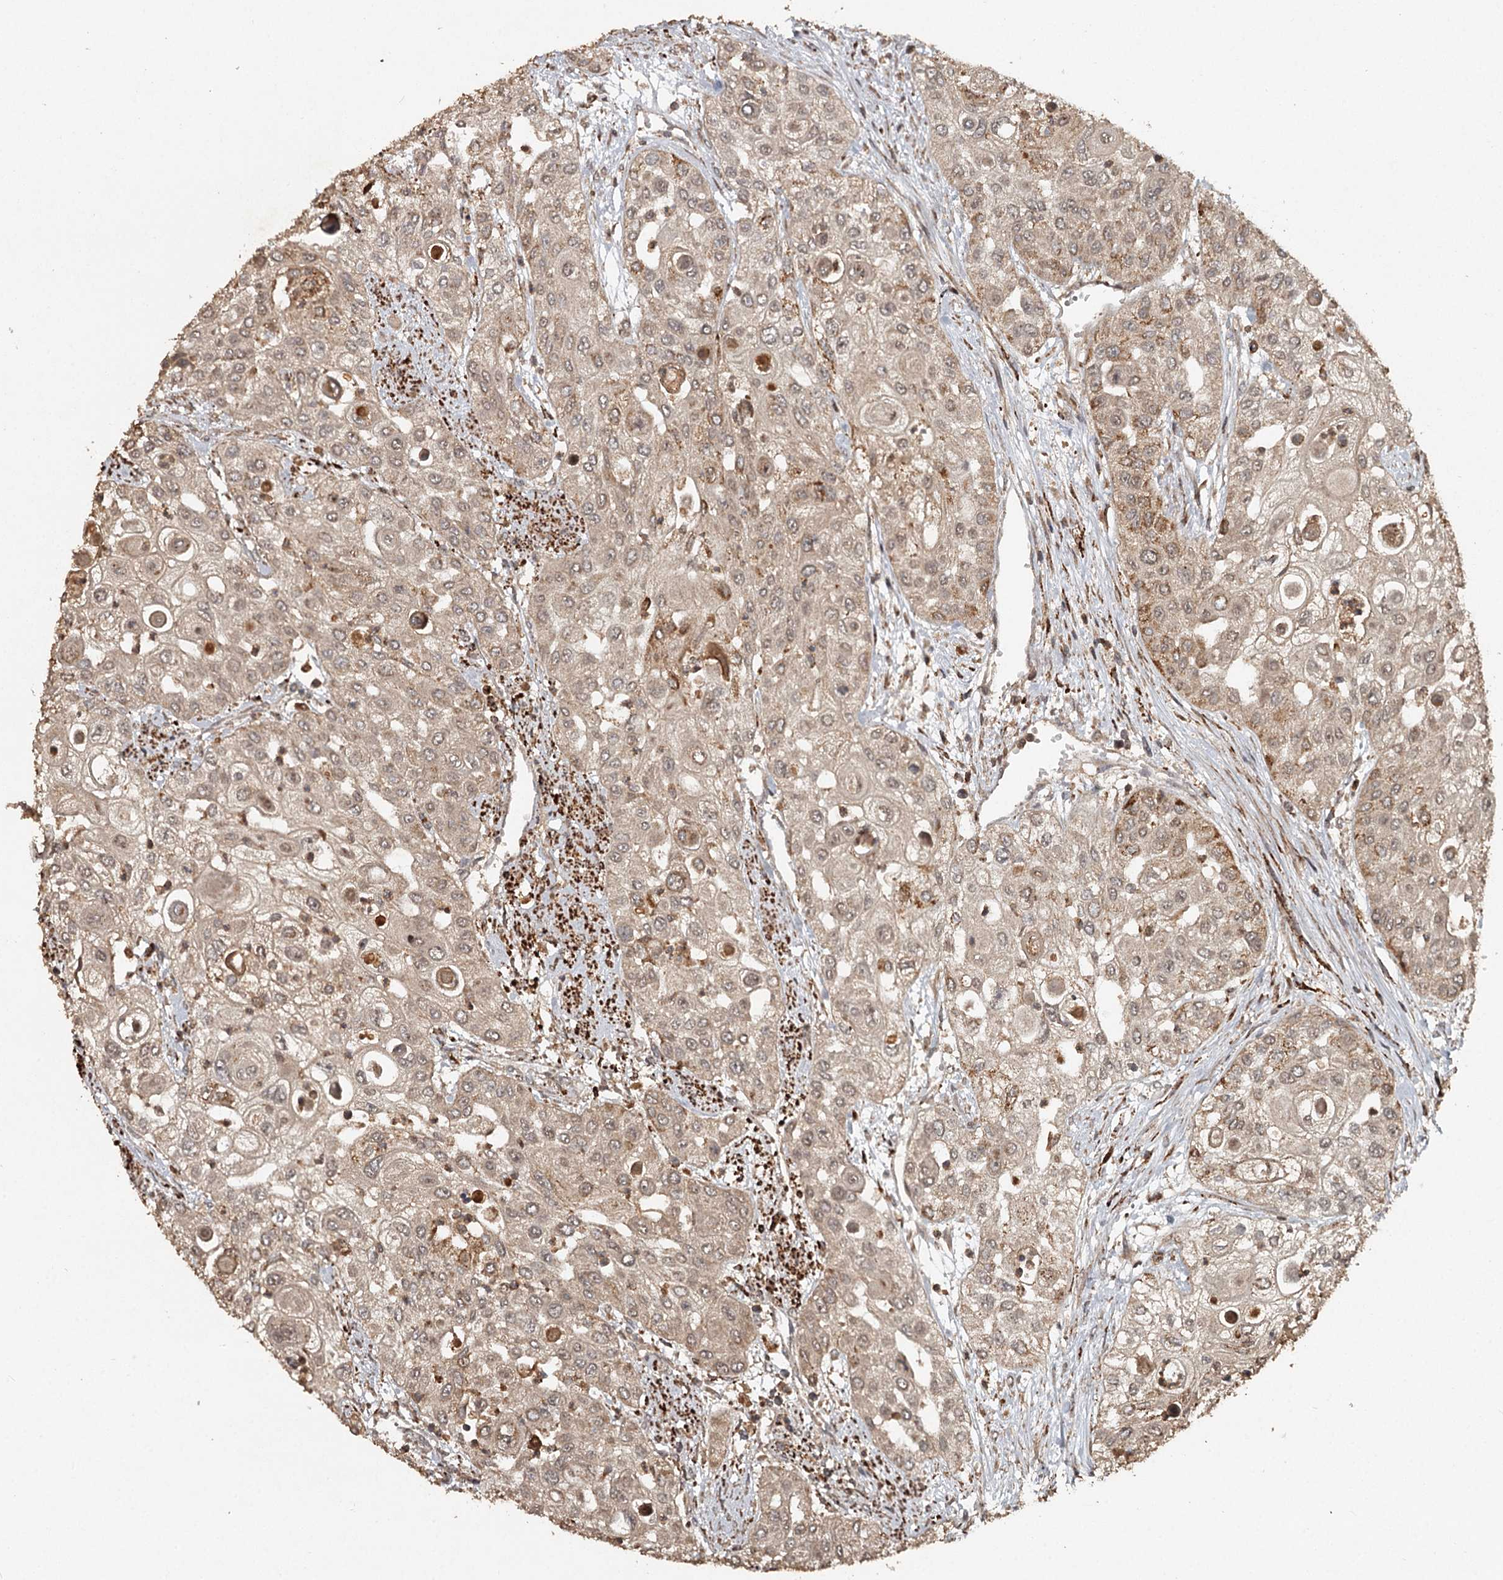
{"staining": {"intensity": "moderate", "quantity": ">75%", "location": "cytoplasmic/membranous"}, "tissue": "urothelial cancer", "cell_type": "Tumor cells", "image_type": "cancer", "snomed": [{"axis": "morphology", "description": "Urothelial carcinoma, High grade"}, {"axis": "topography", "description": "Urinary bladder"}], "caption": "Immunohistochemical staining of human urothelial cancer shows moderate cytoplasmic/membranous protein positivity in about >75% of tumor cells.", "gene": "FAXC", "patient": {"sex": "female", "age": 79}}